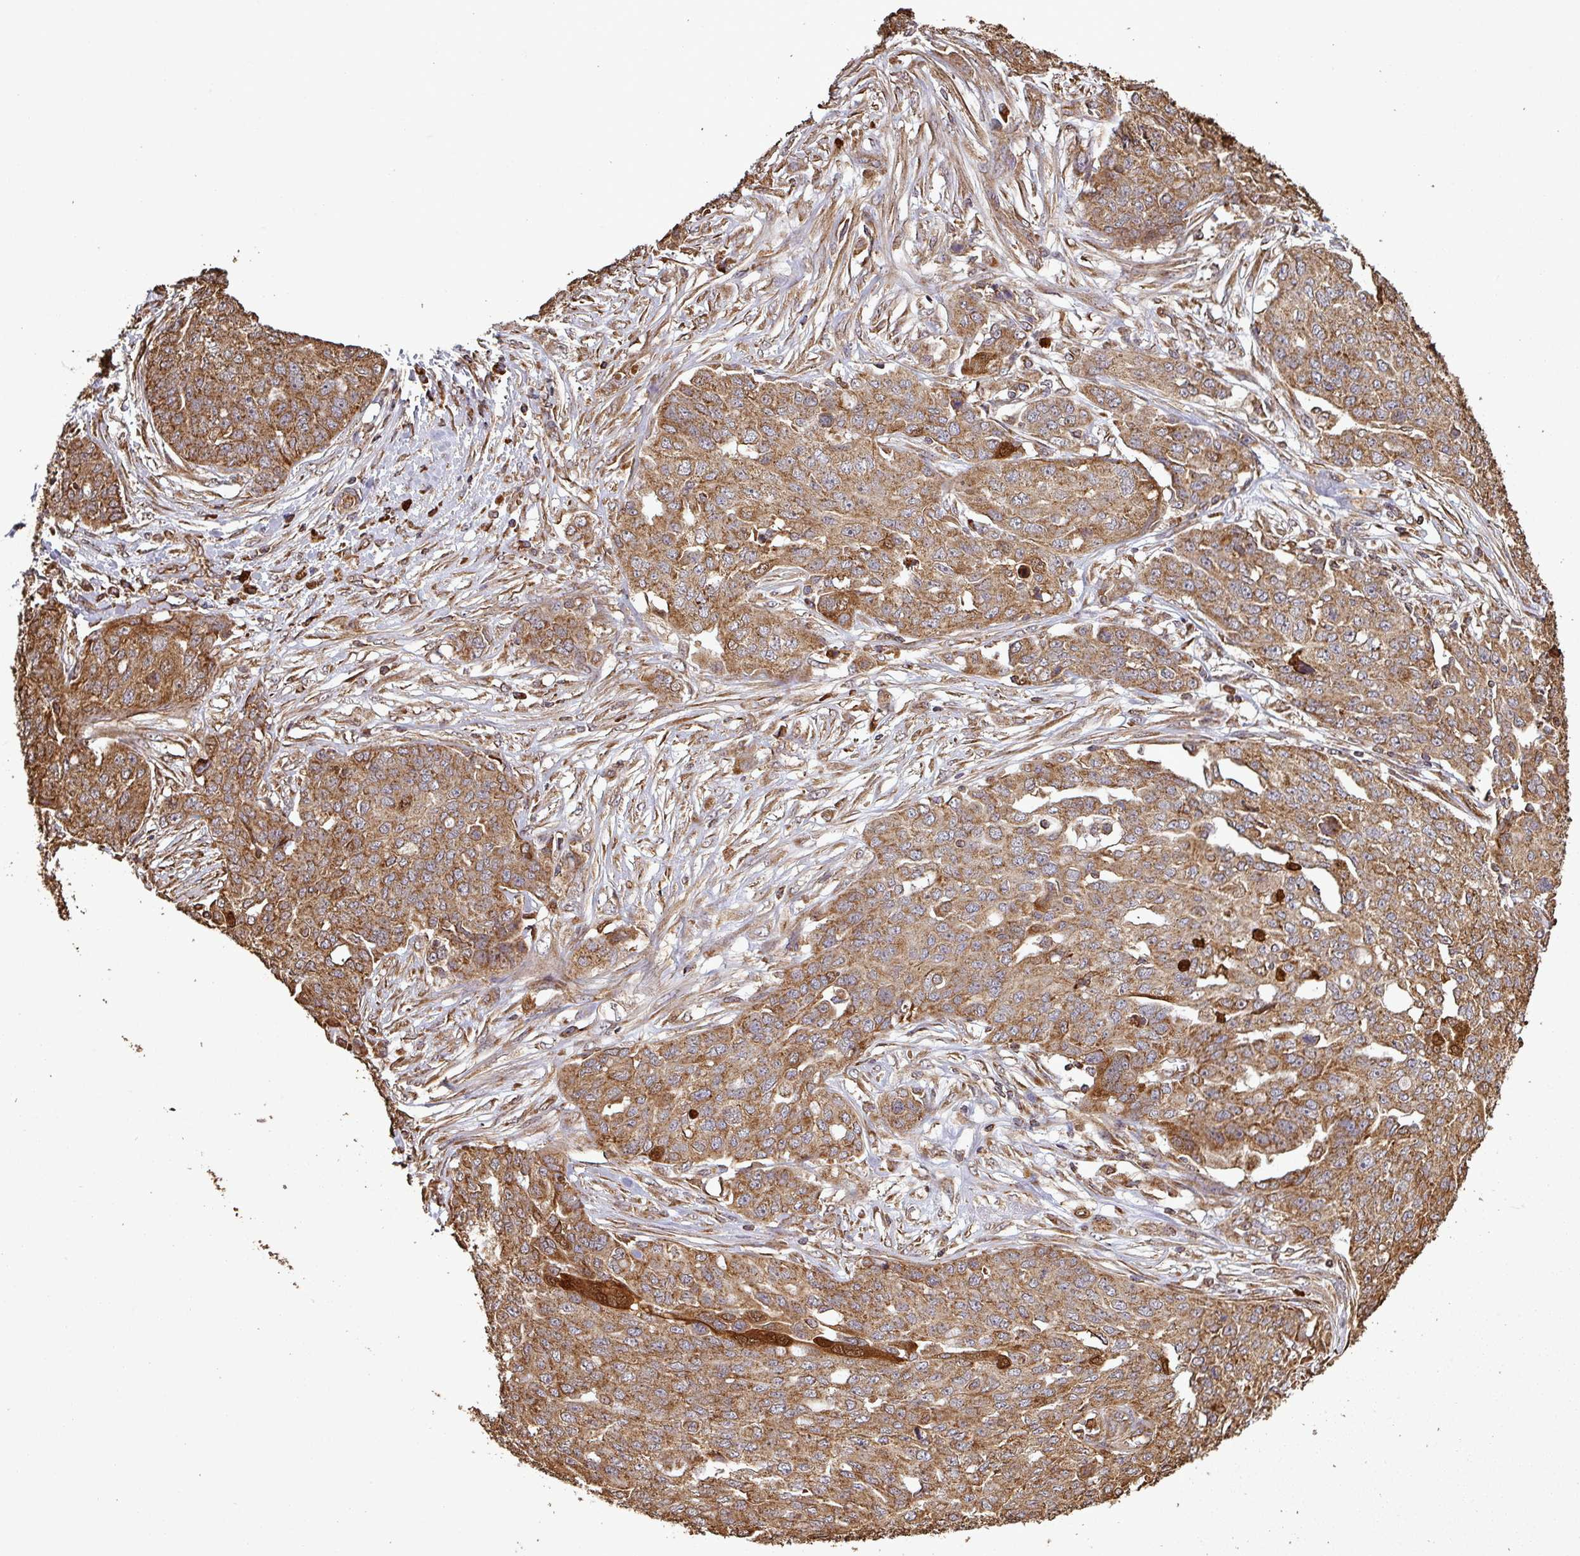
{"staining": {"intensity": "moderate", "quantity": ">75%", "location": "cytoplasmic/membranous"}, "tissue": "ovarian cancer", "cell_type": "Tumor cells", "image_type": "cancer", "snomed": [{"axis": "morphology", "description": "Cystadenocarcinoma, serous, NOS"}, {"axis": "topography", "description": "Soft tissue"}, {"axis": "topography", "description": "Ovary"}], "caption": "A micrograph of human ovarian cancer stained for a protein displays moderate cytoplasmic/membranous brown staining in tumor cells.", "gene": "PLEKHM1", "patient": {"sex": "female", "age": 57}}